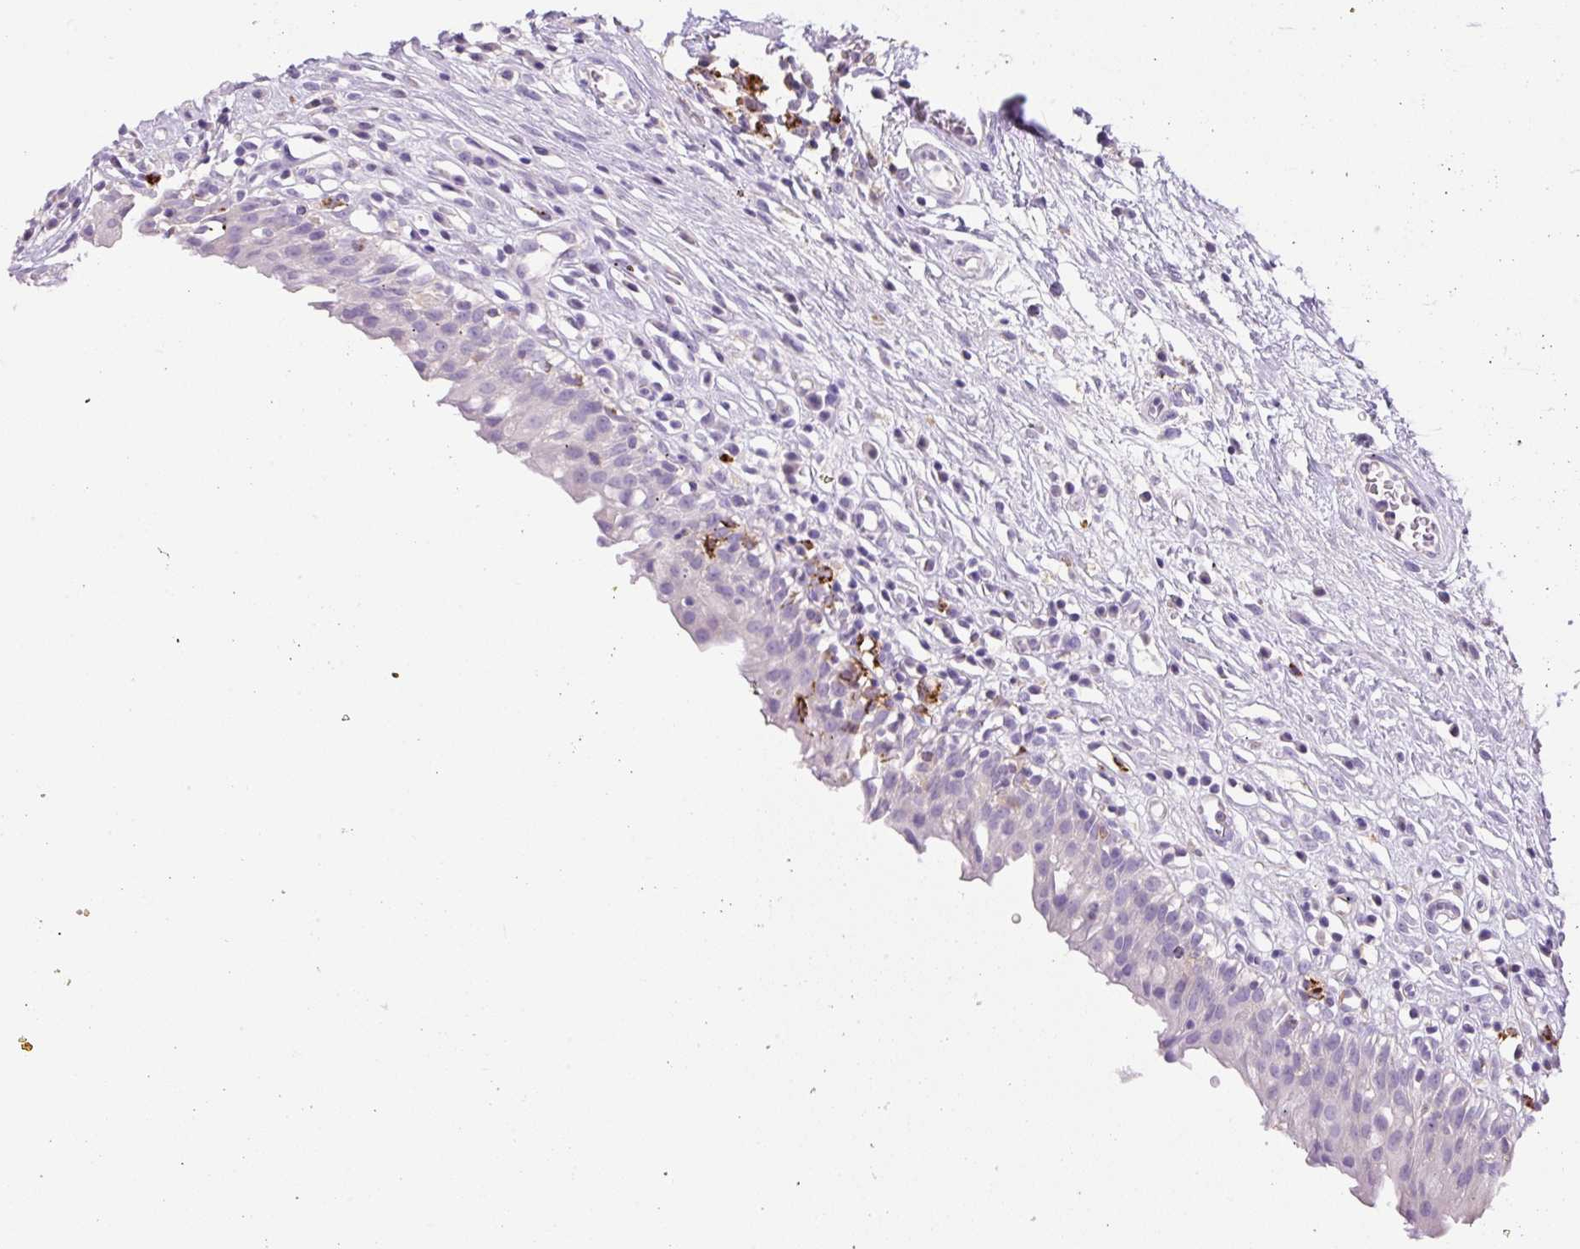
{"staining": {"intensity": "negative", "quantity": "none", "location": "none"}, "tissue": "urinary bladder", "cell_type": "Urothelial cells", "image_type": "normal", "snomed": [{"axis": "morphology", "description": "Normal tissue, NOS"}, {"axis": "morphology", "description": "Inflammation, NOS"}, {"axis": "topography", "description": "Urinary bladder"}], "caption": "High magnification brightfield microscopy of unremarkable urinary bladder stained with DAB (3,3'-diaminobenzidine) (brown) and counterstained with hematoxylin (blue): urothelial cells show no significant staining. (DAB immunohistochemistry (IHC), high magnification).", "gene": "TDRD15", "patient": {"sex": "male", "age": 63}}